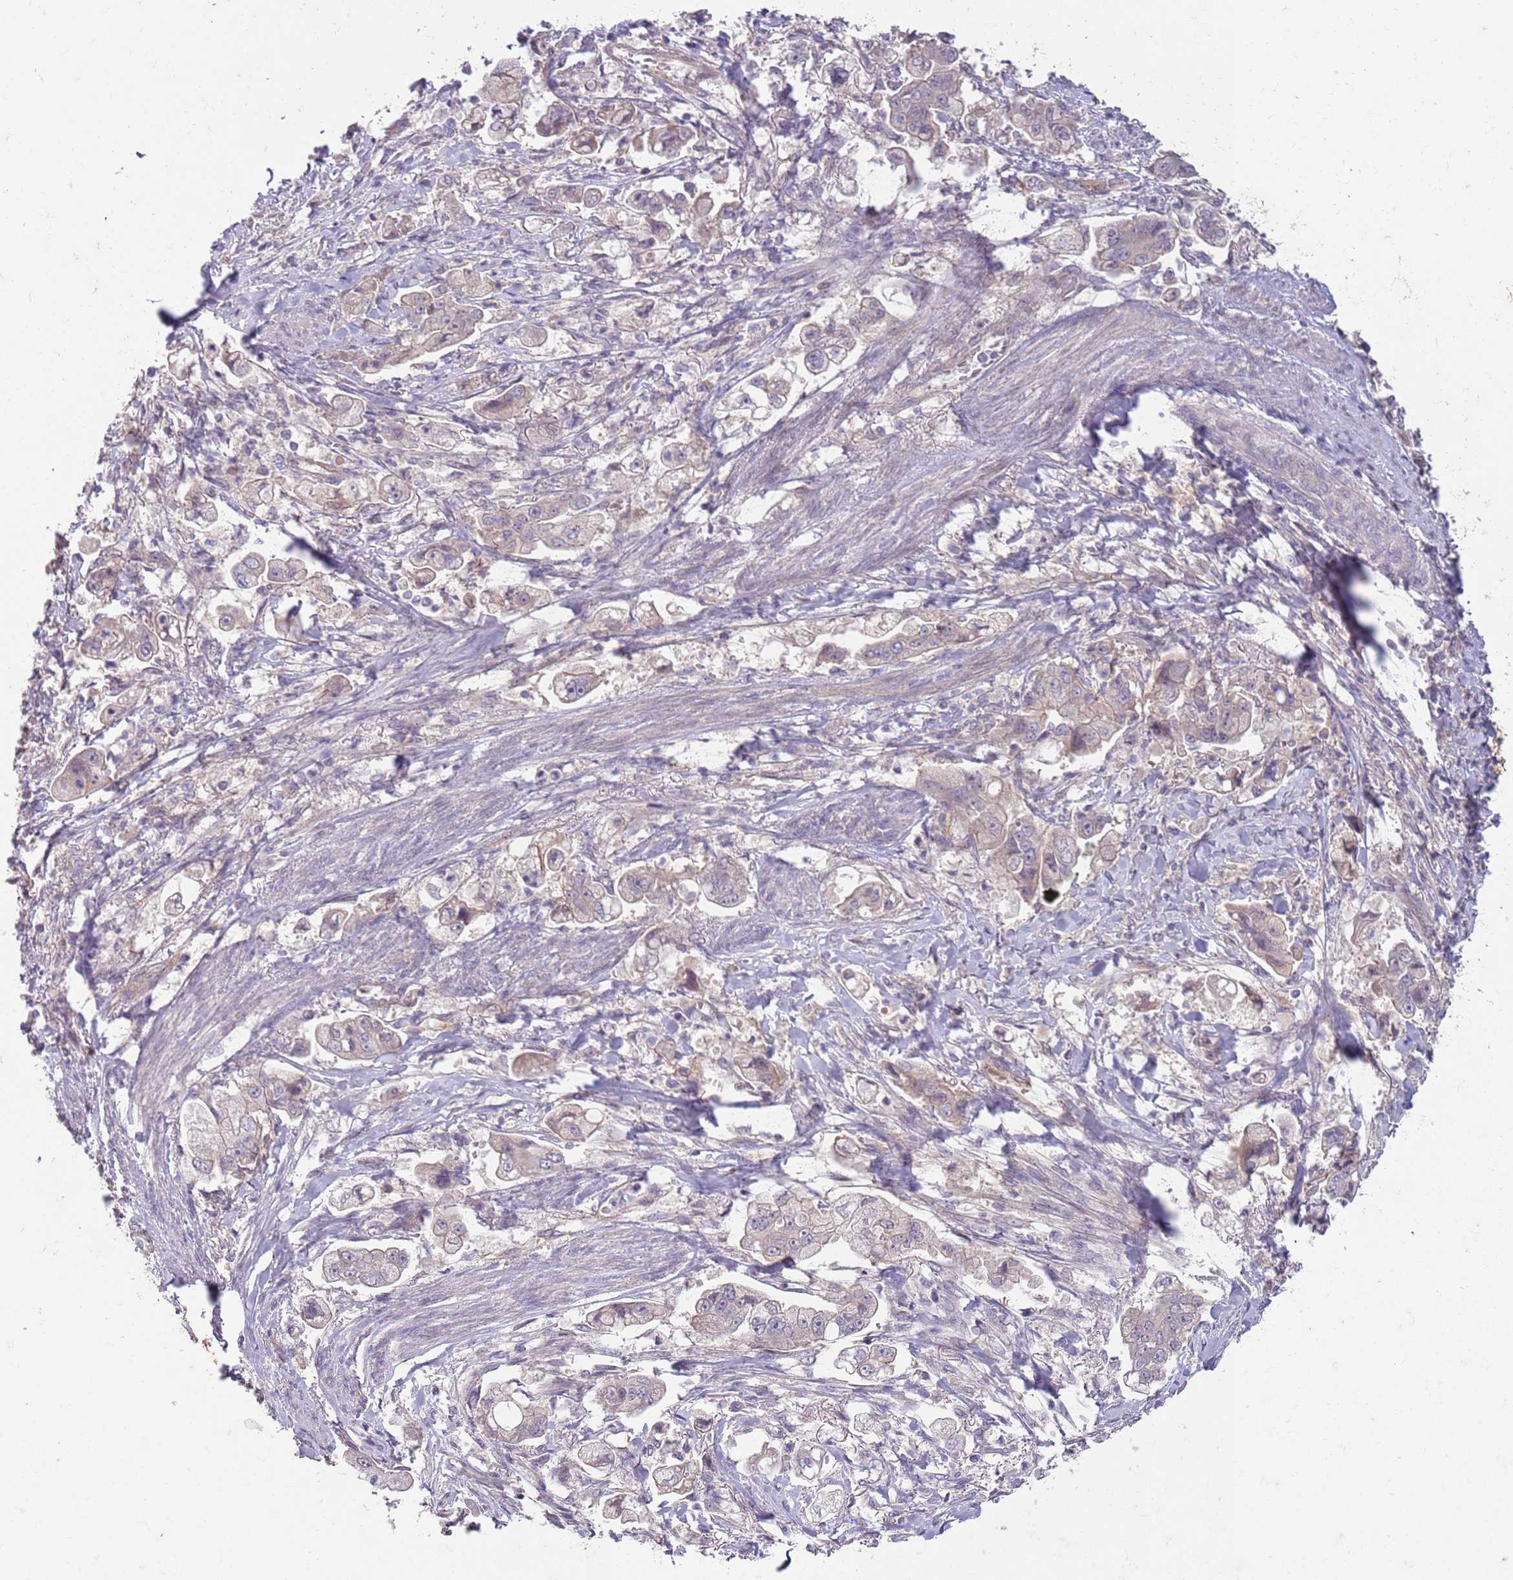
{"staining": {"intensity": "negative", "quantity": "none", "location": "none"}, "tissue": "stomach cancer", "cell_type": "Tumor cells", "image_type": "cancer", "snomed": [{"axis": "morphology", "description": "Adenocarcinoma, NOS"}, {"axis": "topography", "description": "Stomach"}], "caption": "DAB (3,3'-diaminobenzidine) immunohistochemical staining of human stomach adenocarcinoma exhibits no significant expression in tumor cells. (Immunohistochemistry, brightfield microscopy, high magnification).", "gene": "SAV1", "patient": {"sex": "male", "age": 62}}